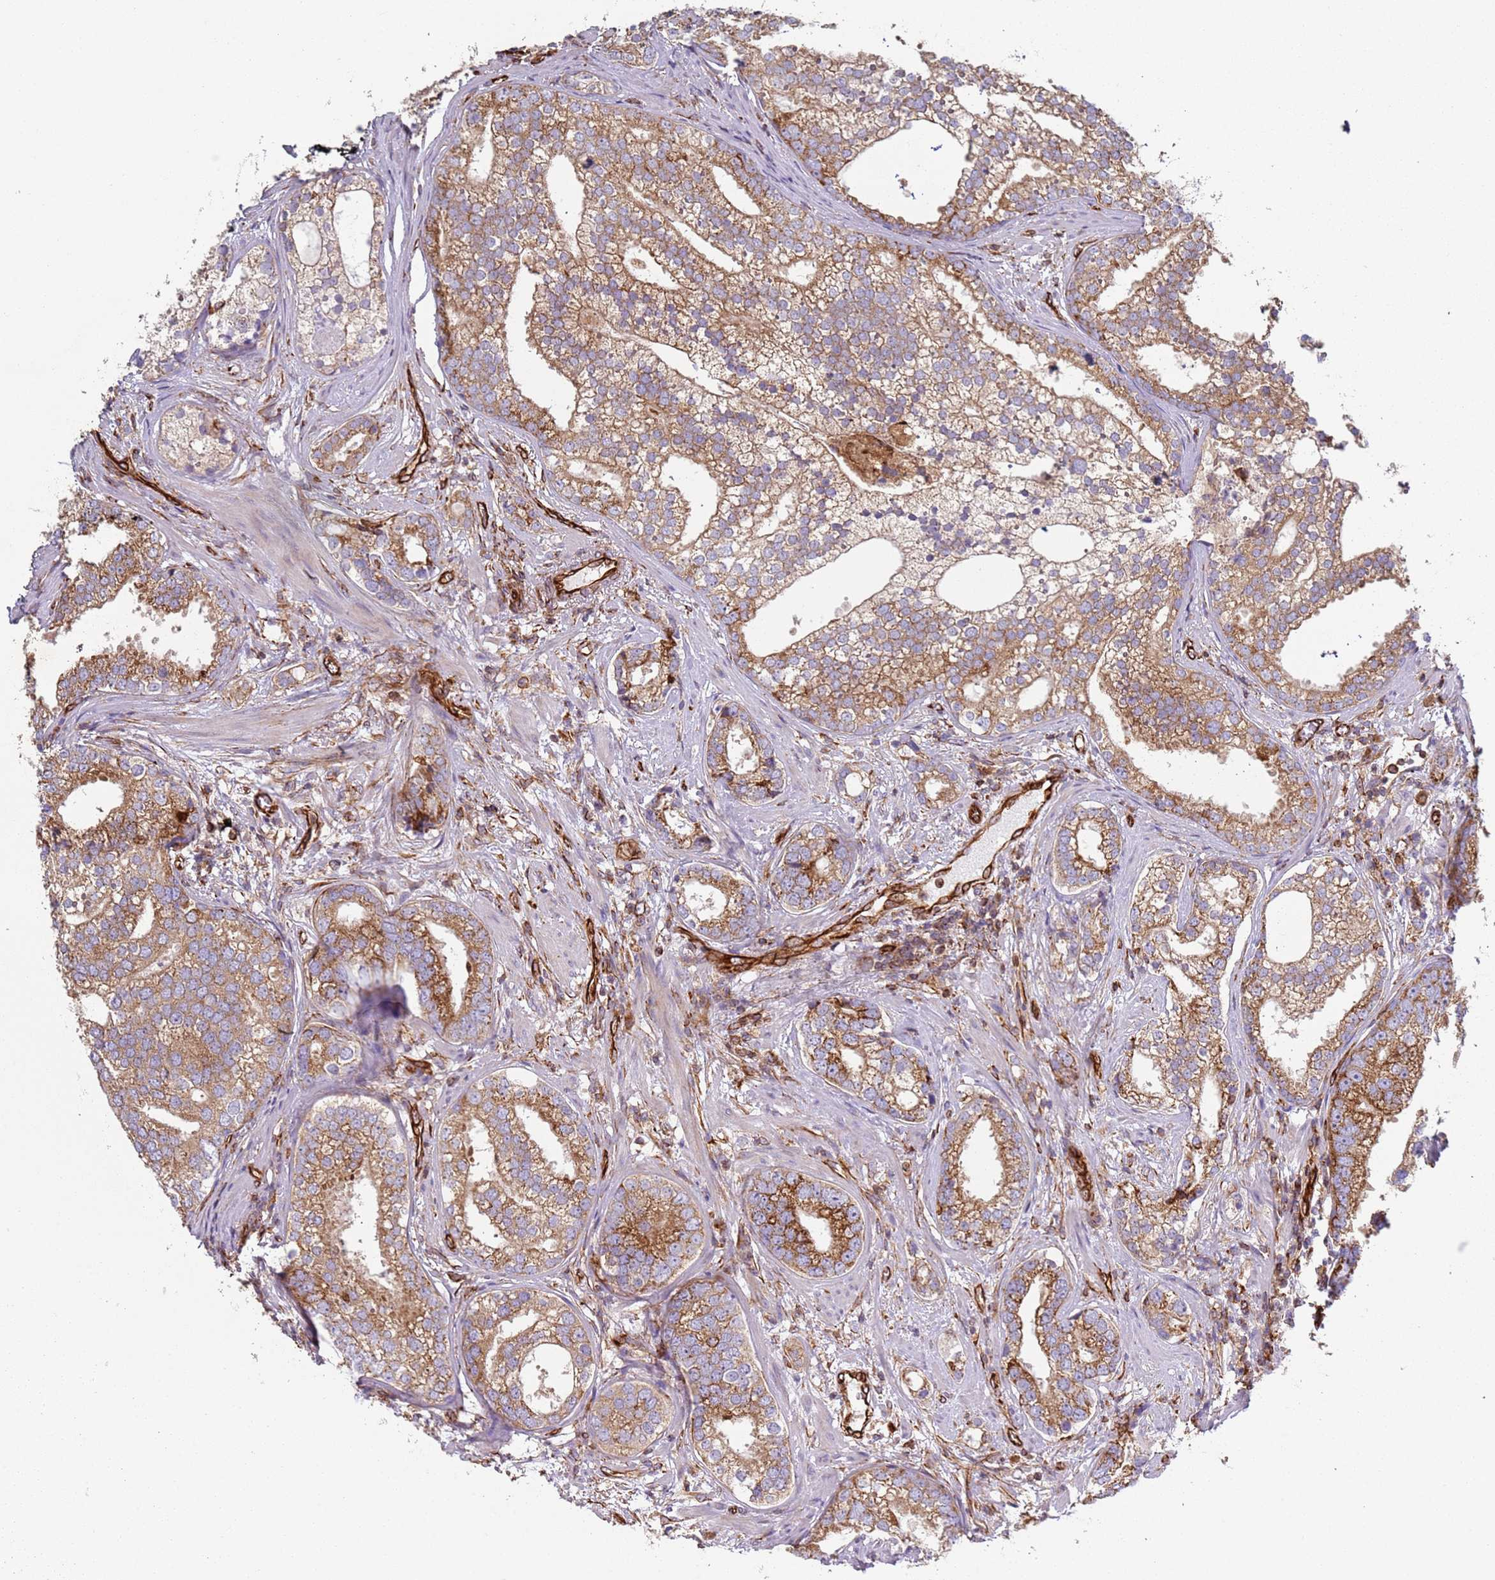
{"staining": {"intensity": "moderate", "quantity": ">75%", "location": "cytoplasmic/membranous"}, "tissue": "prostate cancer", "cell_type": "Tumor cells", "image_type": "cancer", "snomed": [{"axis": "morphology", "description": "Adenocarcinoma, High grade"}, {"axis": "topography", "description": "Prostate"}], "caption": "Immunohistochemistry micrograph of neoplastic tissue: human prostate cancer stained using immunohistochemistry displays medium levels of moderate protein expression localized specifically in the cytoplasmic/membranous of tumor cells, appearing as a cytoplasmic/membranous brown color.", "gene": "SNAPIN", "patient": {"sex": "male", "age": 75}}